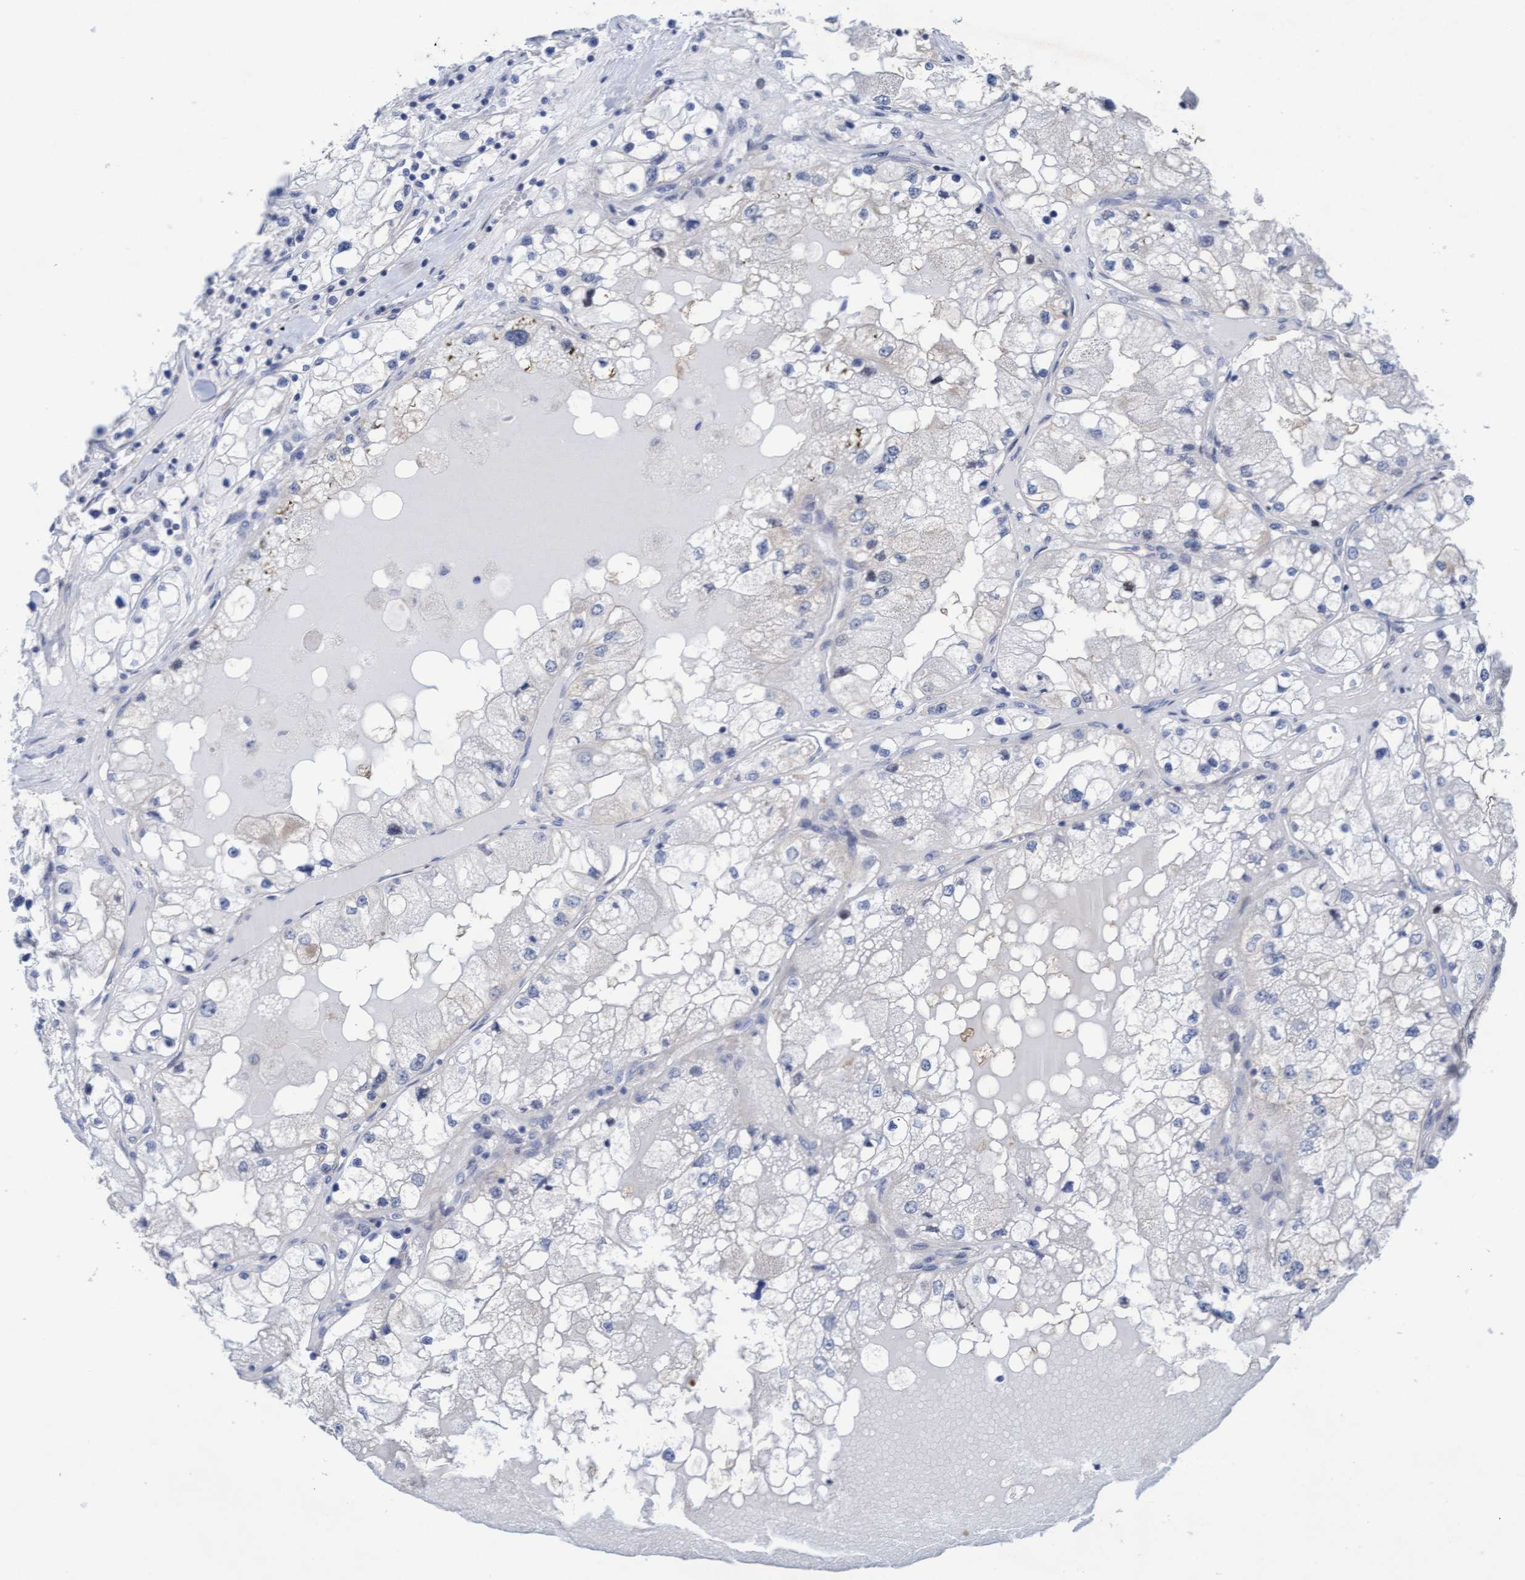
{"staining": {"intensity": "negative", "quantity": "none", "location": "none"}, "tissue": "renal cancer", "cell_type": "Tumor cells", "image_type": "cancer", "snomed": [{"axis": "morphology", "description": "Adenocarcinoma, NOS"}, {"axis": "topography", "description": "Kidney"}], "caption": "A histopathology image of human renal cancer (adenocarcinoma) is negative for staining in tumor cells.", "gene": "PLCD1", "patient": {"sex": "male", "age": 68}}